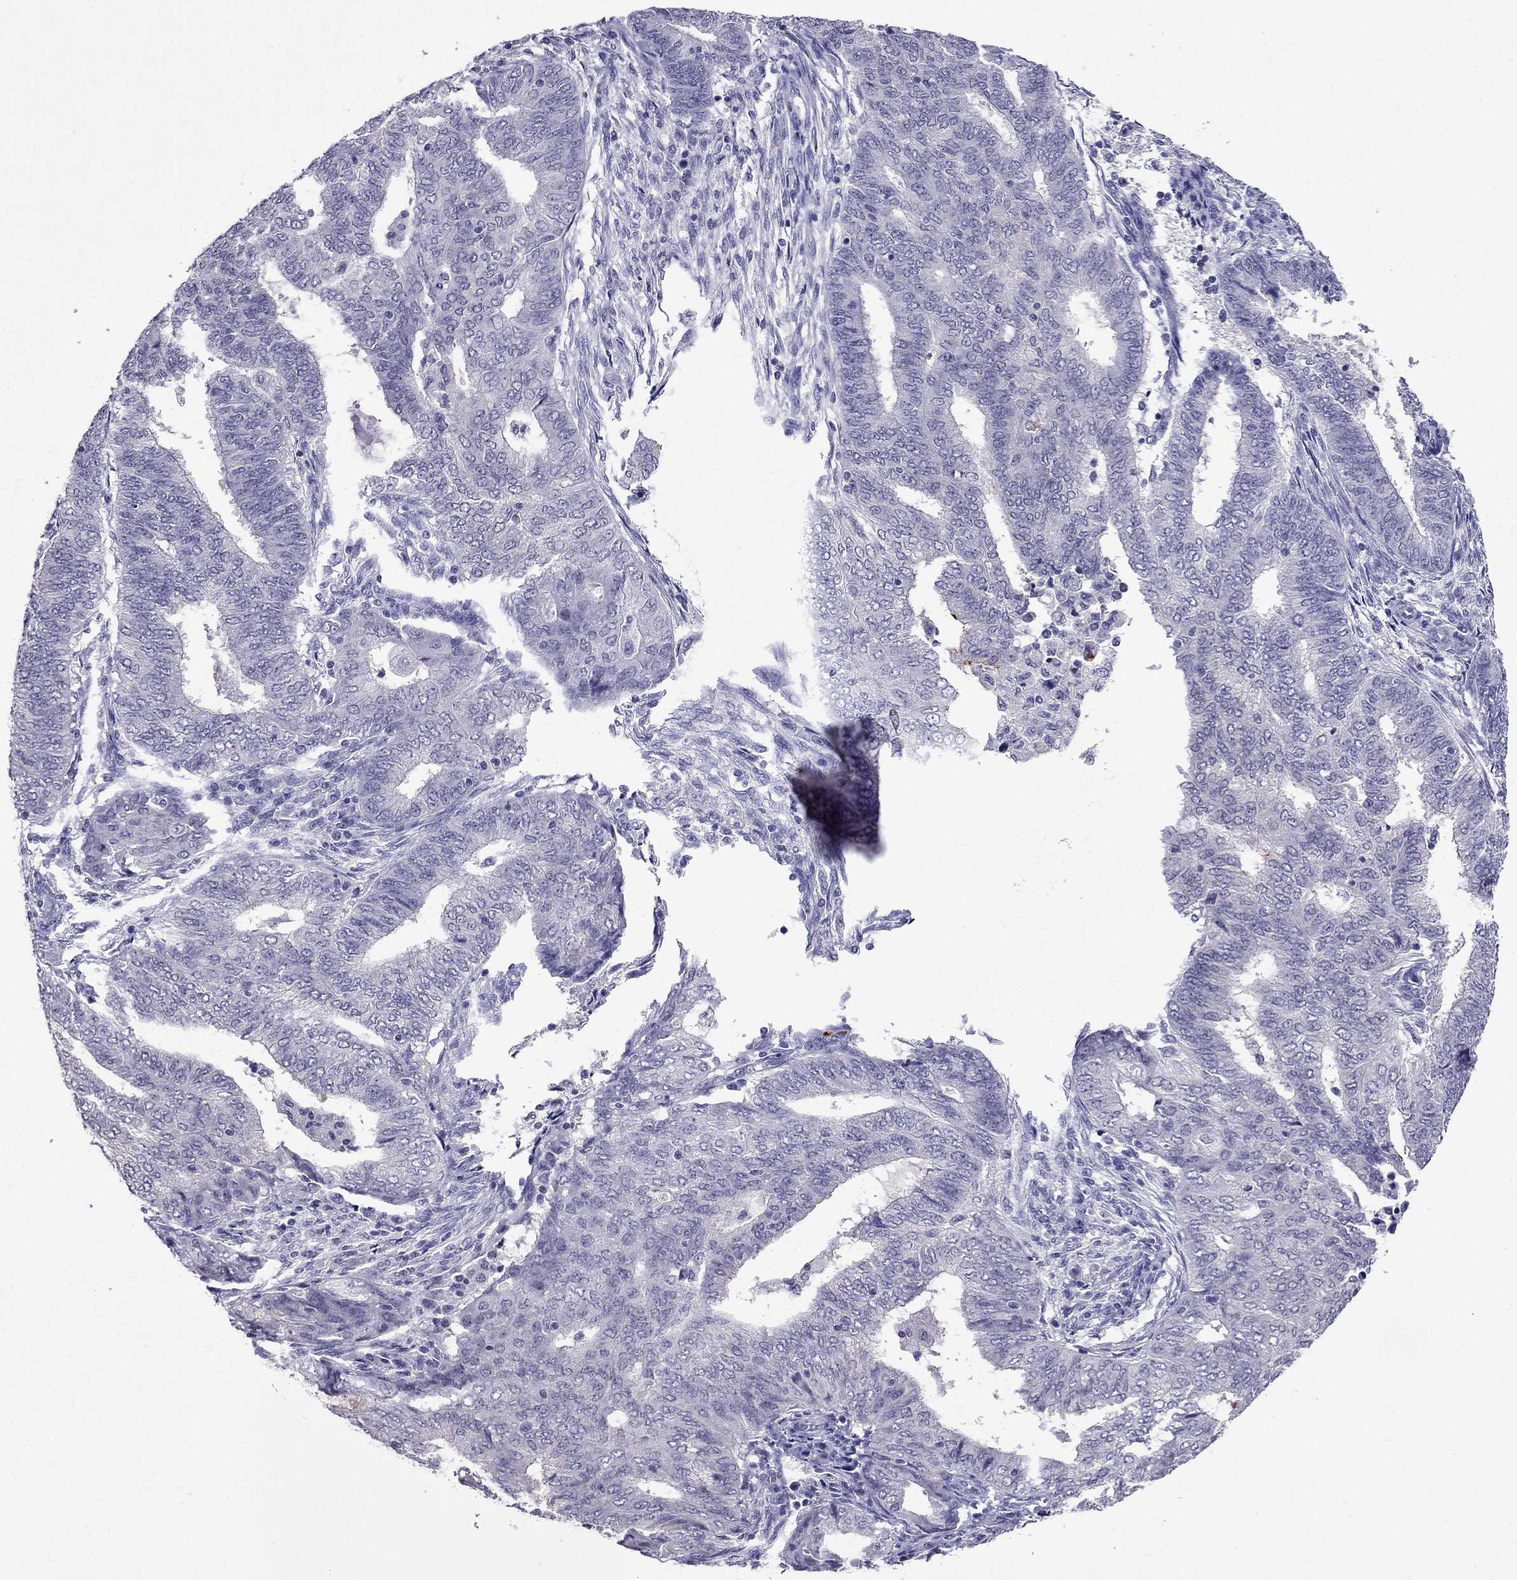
{"staining": {"intensity": "negative", "quantity": "none", "location": "none"}, "tissue": "endometrial cancer", "cell_type": "Tumor cells", "image_type": "cancer", "snomed": [{"axis": "morphology", "description": "Adenocarcinoma, NOS"}, {"axis": "topography", "description": "Endometrium"}], "caption": "High power microscopy photomicrograph of an immunohistochemistry (IHC) histopathology image of endometrial adenocarcinoma, revealing no significant positivity in tumor cells.", "gene": "OLFM4", "patient": {"sex": "female", "age": 62}}